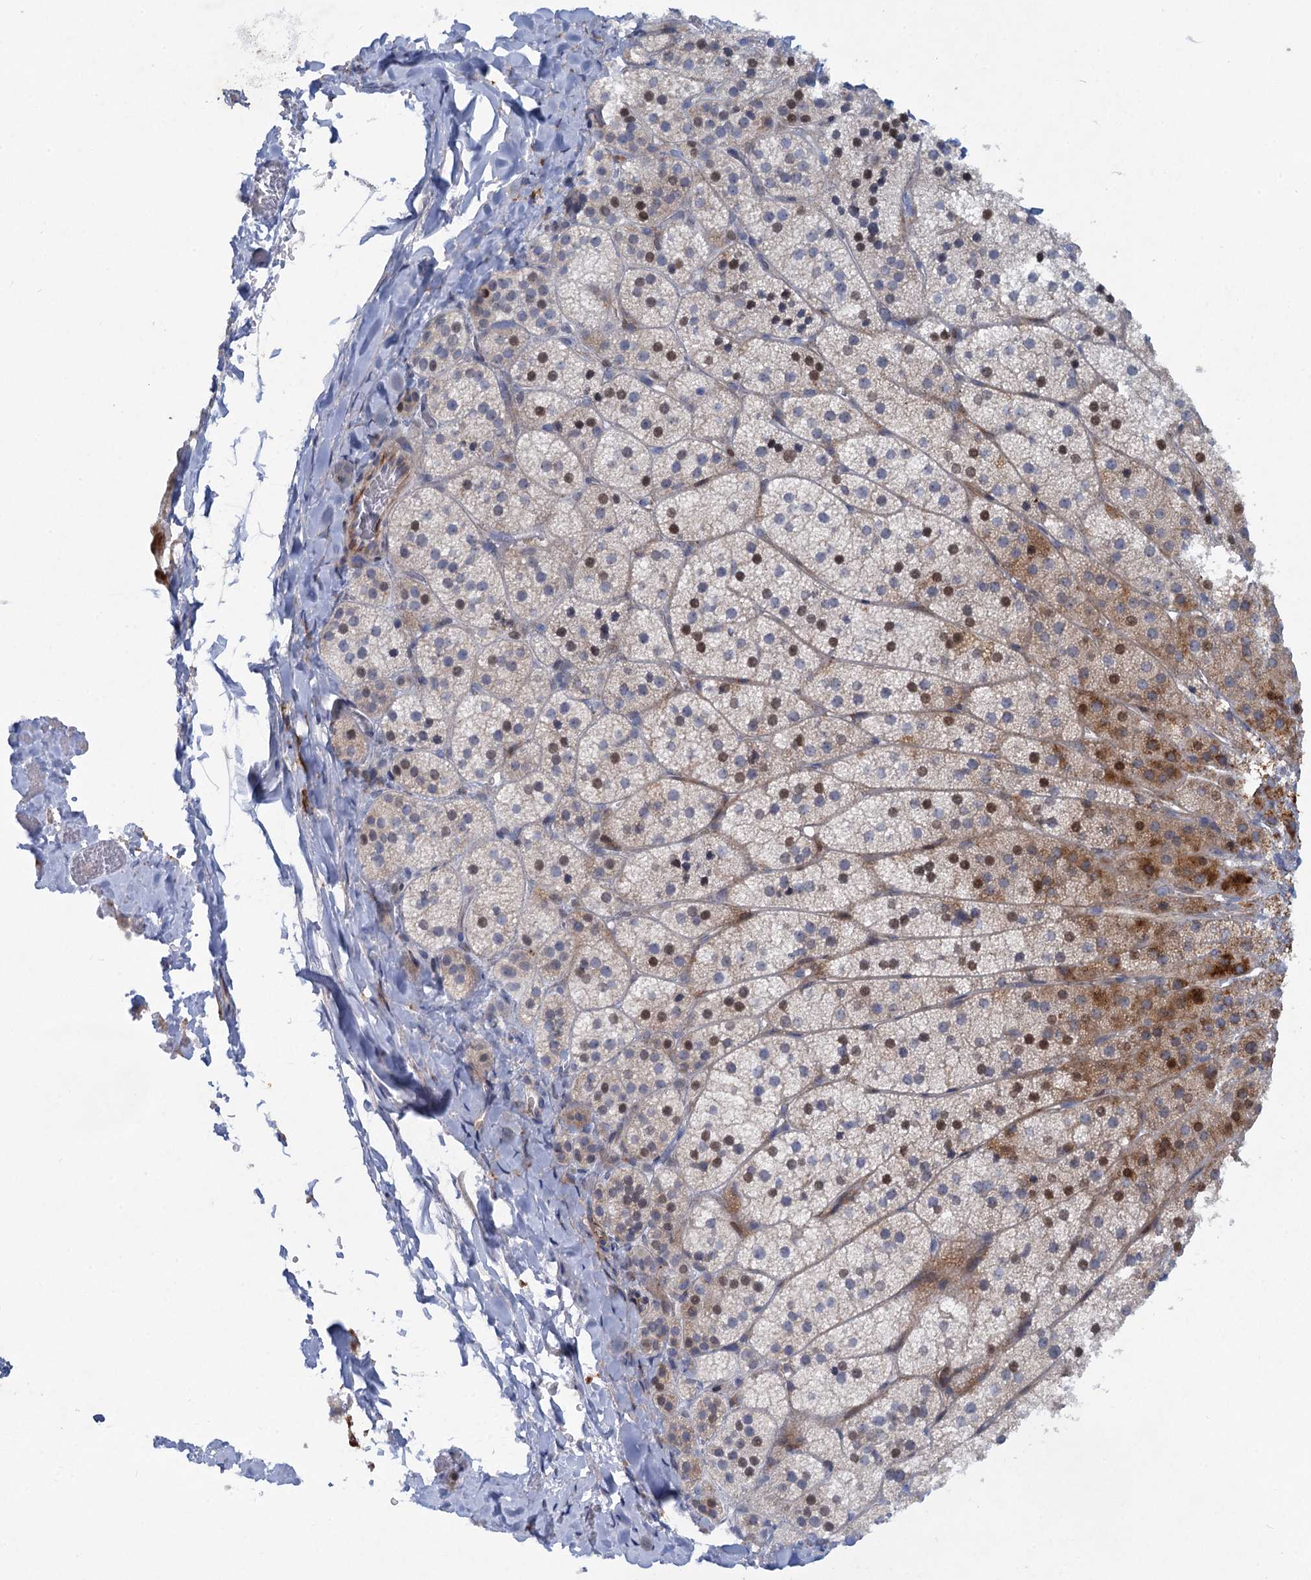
{"staining": {"intensity": "moderate", "quantity": "25%-75%", "location": "cytoplasmic/membranous,nuclear"}, "tissue": "adrenal gland", "cell_type": "Glandular cells", "image_type": "normal", "snomed": [{"axis": "morphology", "description": "Normal tissue, NOS"}, {"axis": "topography", "description": "Adrenal gland"}], "caption": "DAB immunohistochemical staining of normal adrenal gland demonstrates moderate cytoplasmic/membranous,nuclear protein expression in about 25%-75% of glandular cells.", "gene": "QPCTL", "patient": {"sex": "female", "age": 44}}